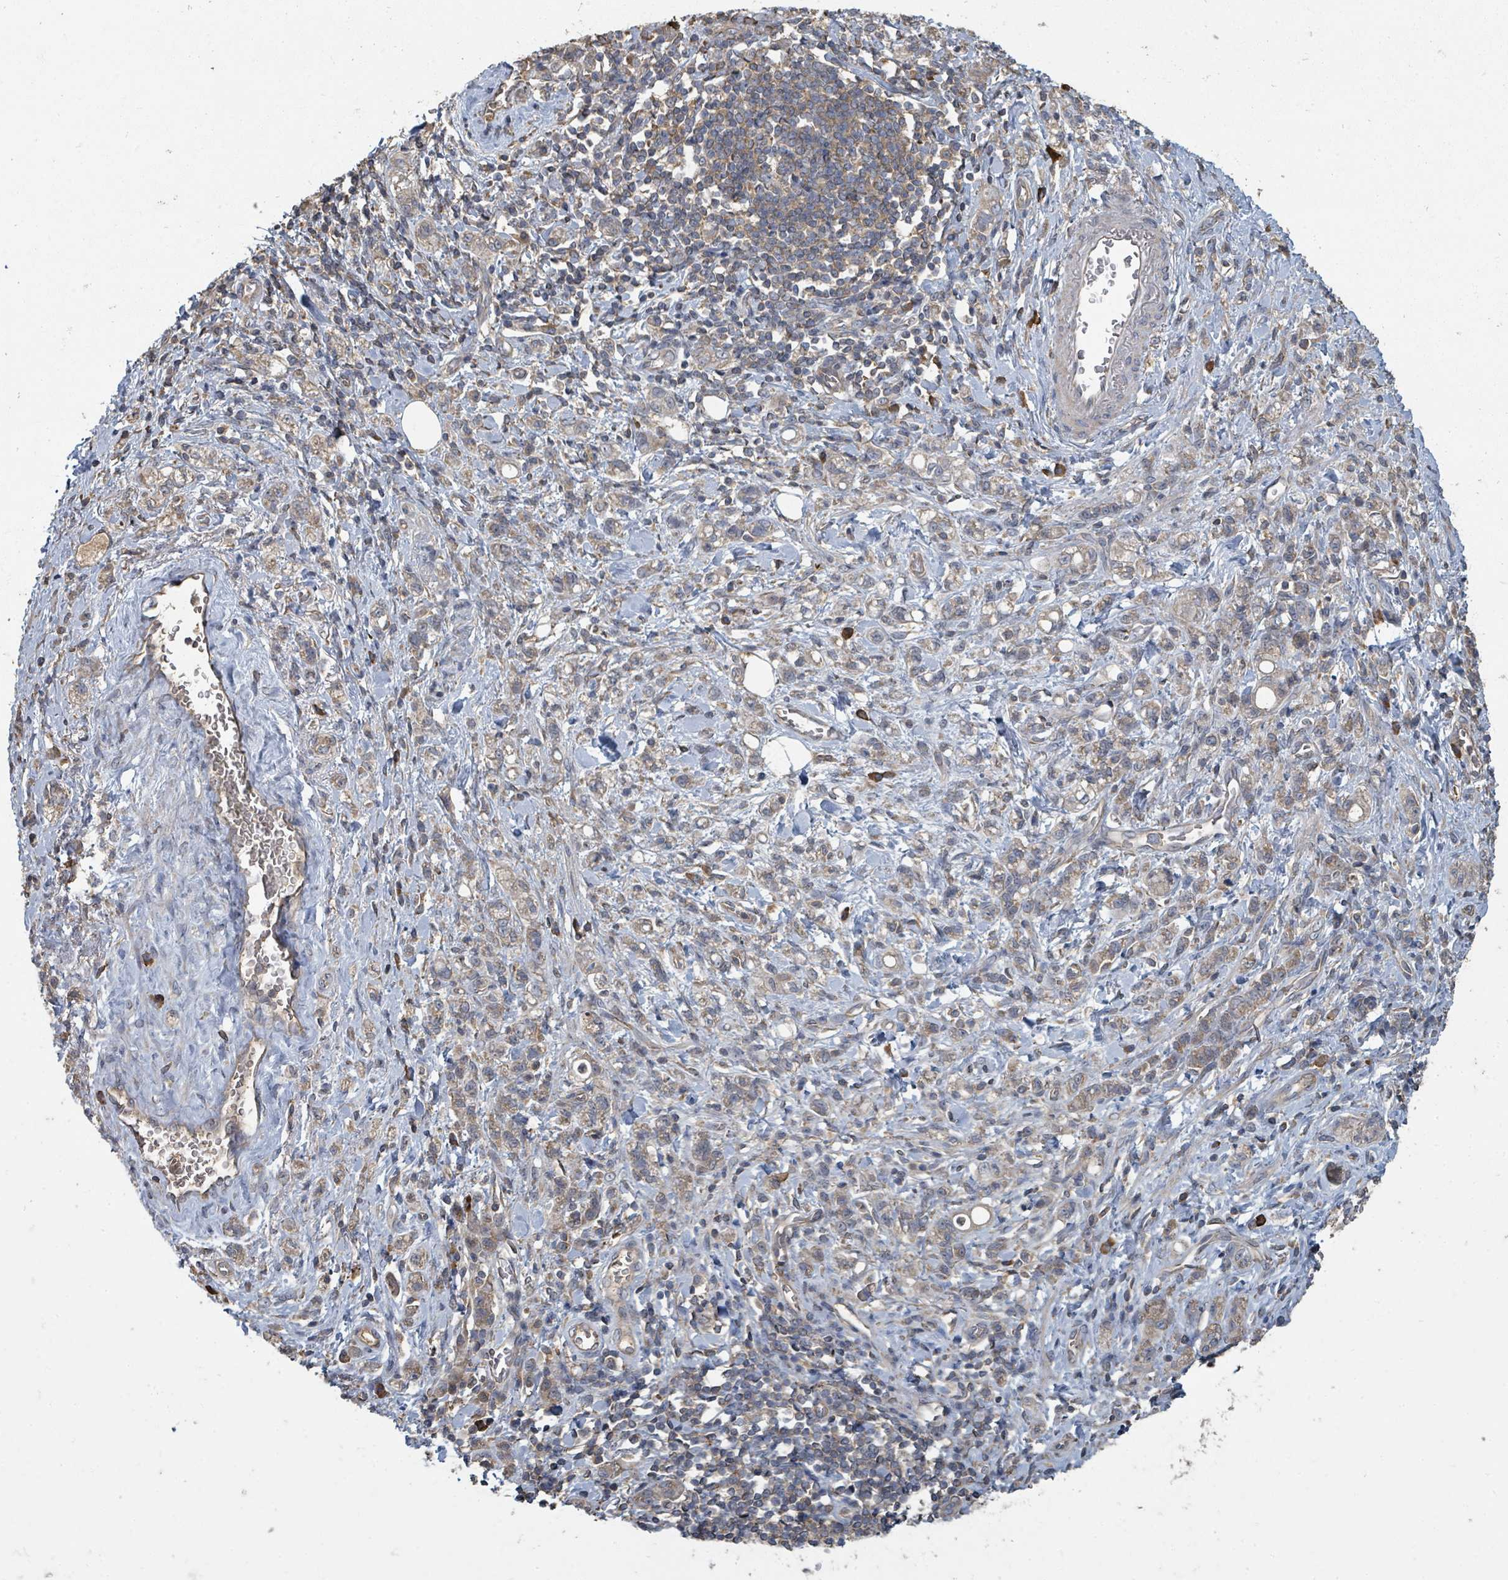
{"staining": {"intensity": "weak", "quantity": "25%-75%", "location": "cytoplasmic/membranous"}, "tissue": "stomach cancer", "cell_type": "Tumor cells", "image_type": "cancer", "snomed": [{"axis": "morphology", "description": "Adenocarcinoma, NOS"}, {"axis": "topography", "description": "Stomach"}], "caption": "Protein expression analysis of stomach cancer (adenocarcinoma) displays weak cytoplasmic/membranous expression in approximately 25%-75% of tumor cells.", "gene": "WDFY1", "patient": {"sex": "male", "age": 77}}